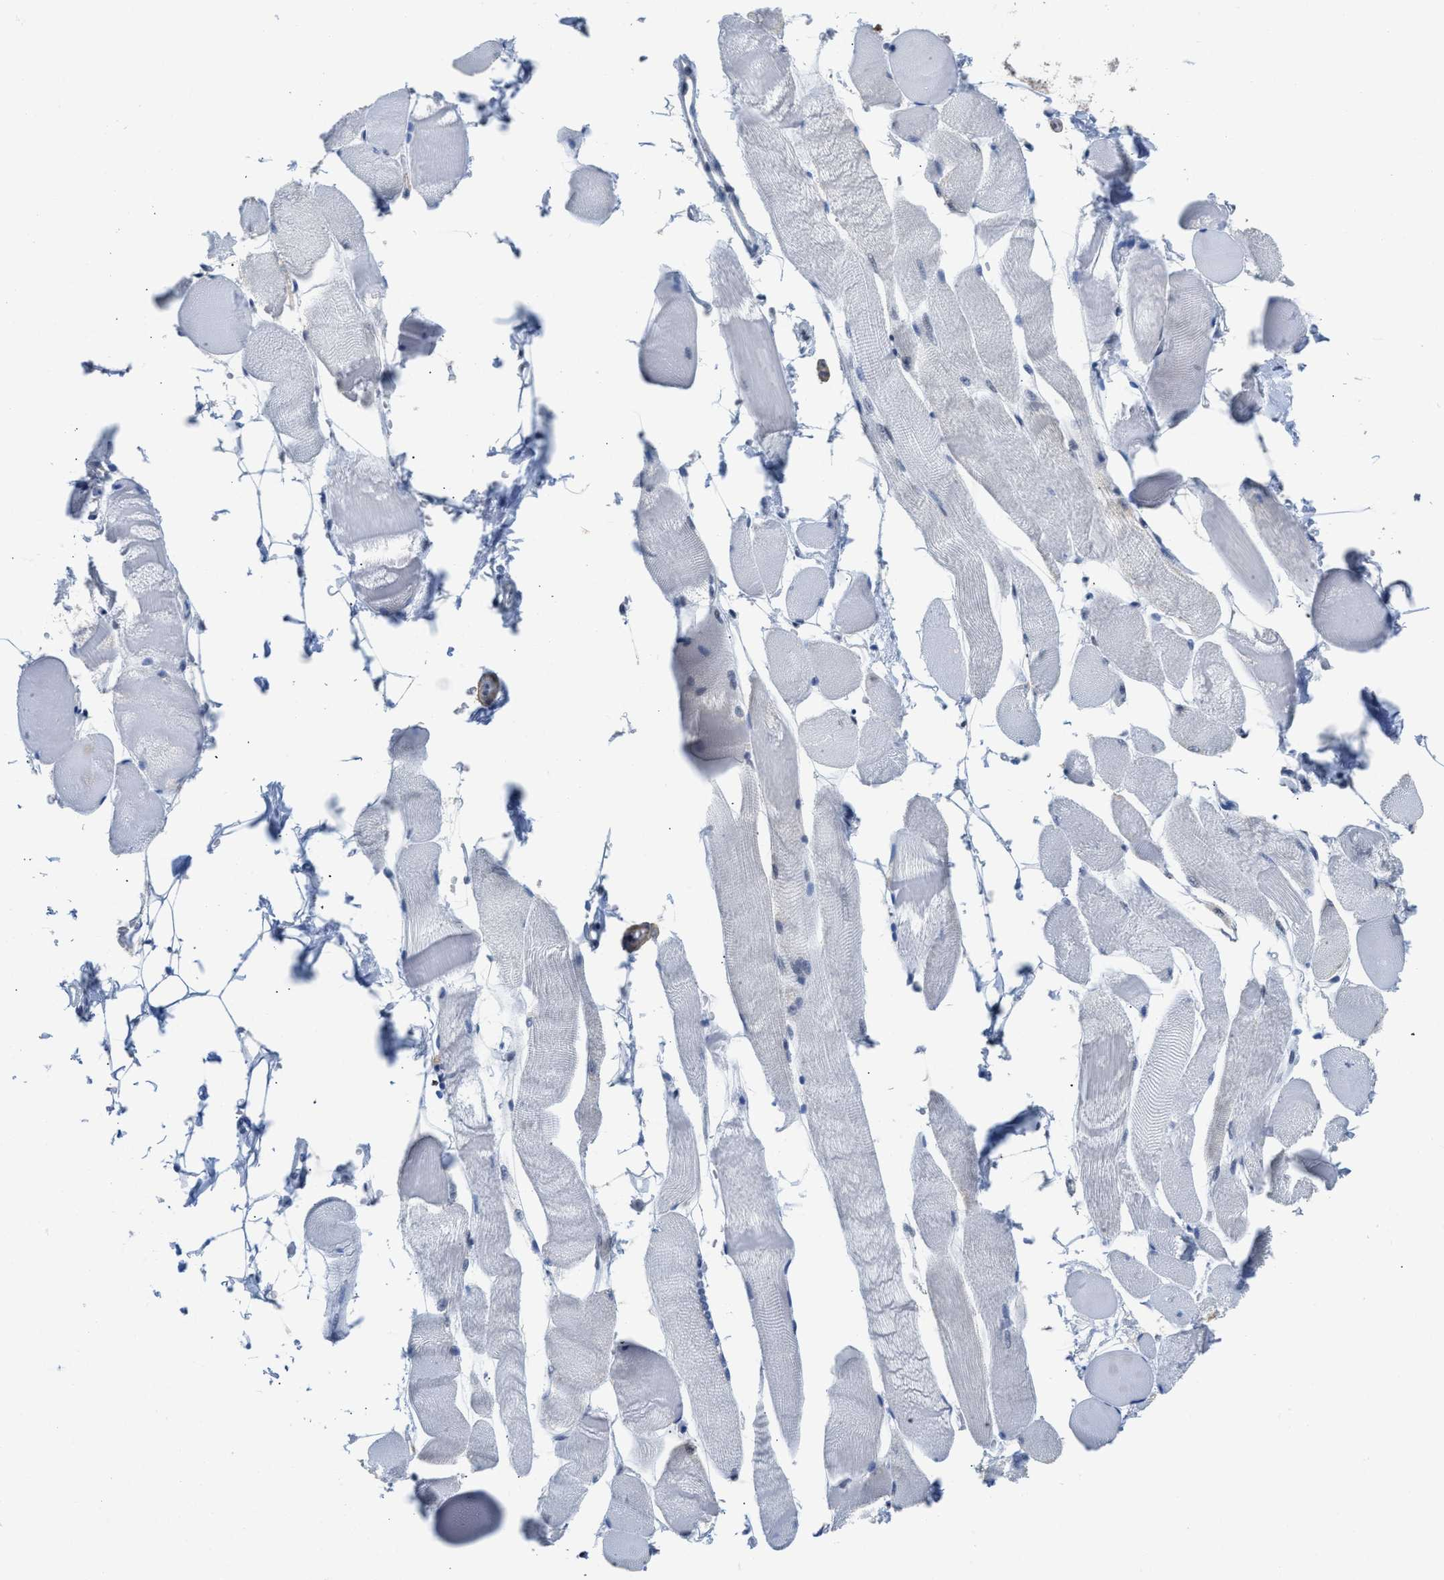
{"staining": {"intensity": "weak", "quantity": "<25%", "location": "nuclear"}, "tissue": "skeletal muscle", "cell_type": "Myocytes", "image_type": "normal", "snomed": [{"axis": "morphology", "description": "Normal tissue, NOS"}, {"axis": "topography", "description": "Skeletal muscle"}, {"axis": "topography", "description": "Peripheral nerve tissue"}], "caption": "Protein analysis of unremarkable skeletal muscle exhibits no significant expression in myocytes.", "gene": "SCAF4", "patient": {"sex": "female", "age": 84}}